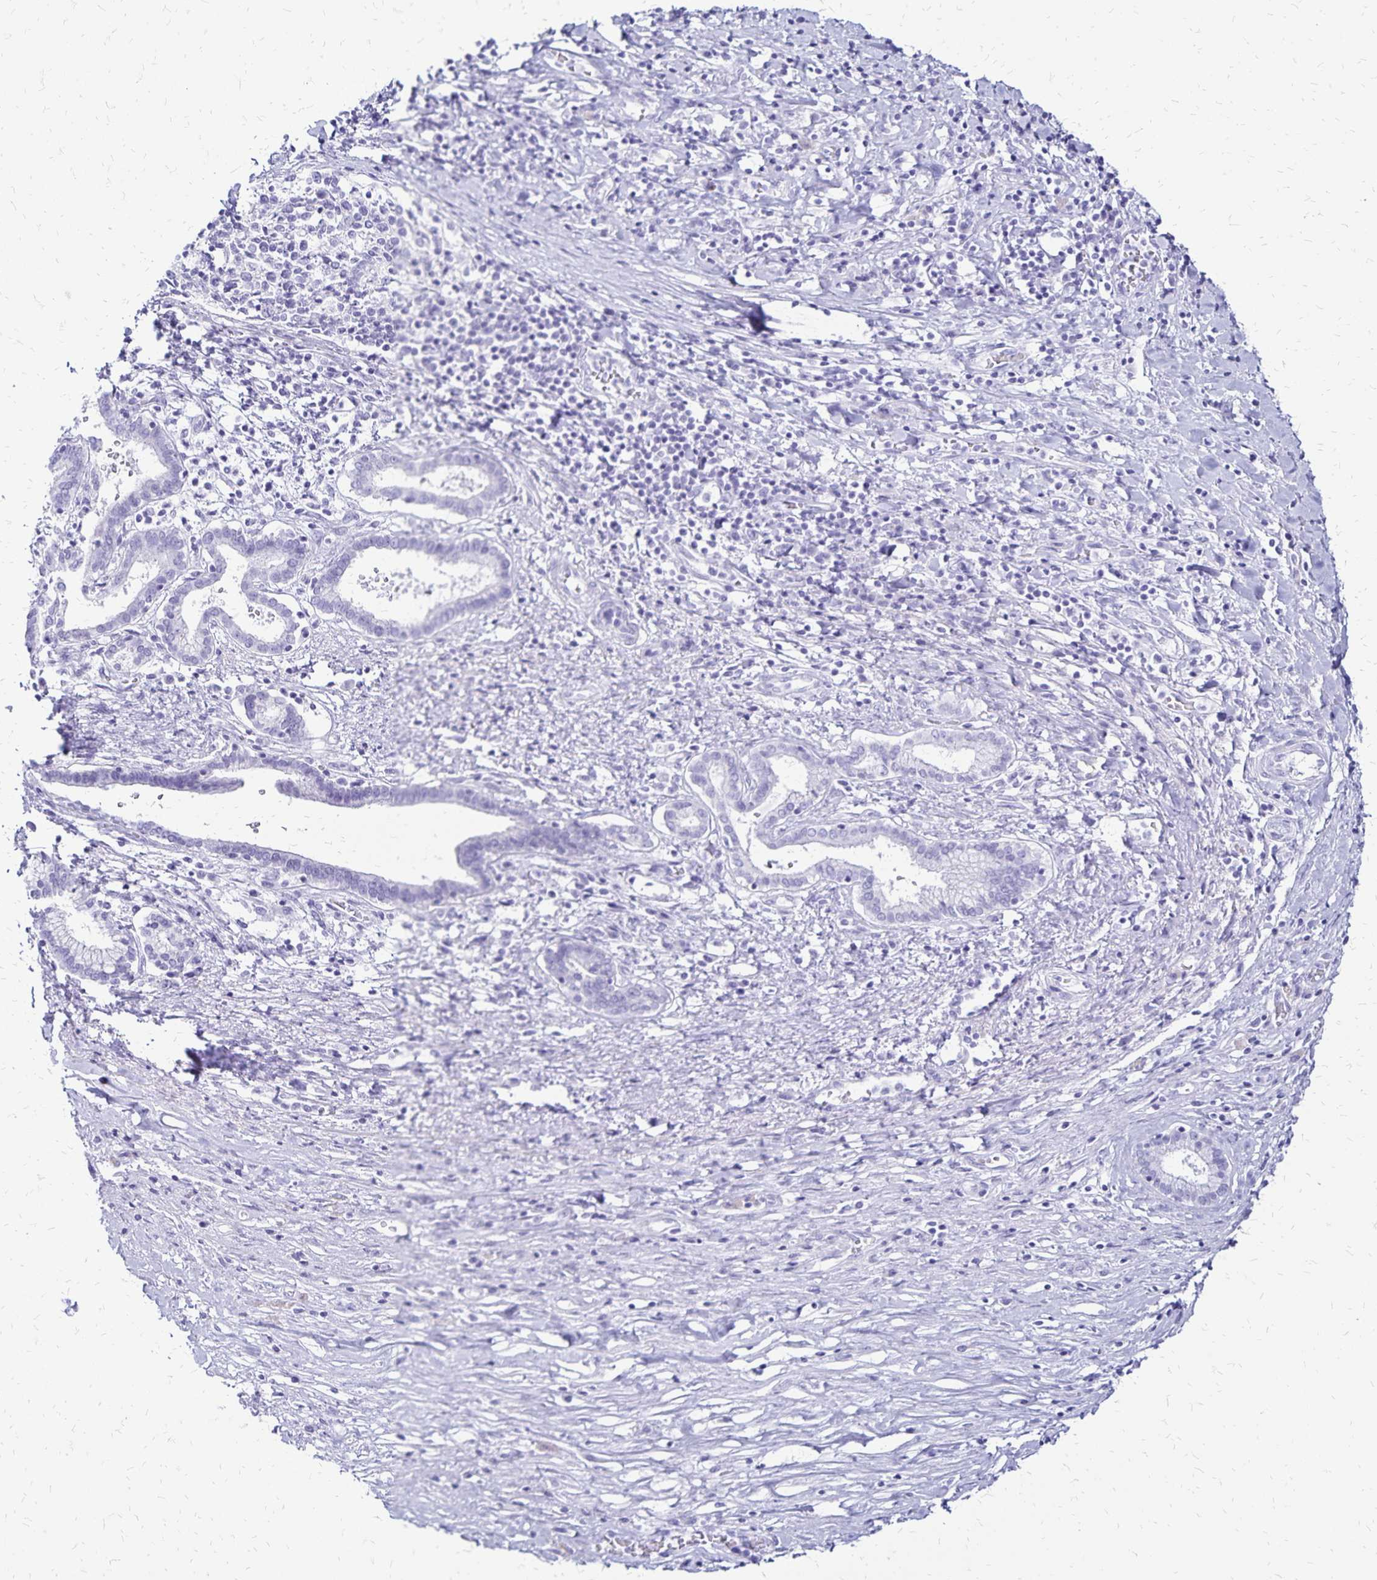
{"staining": {"intensity": "negative", "quantity": "none", "location": "none"}, "tissue": "pancreatic cancer", "cell_type": "Tumor cells", "image_type": "cancer", "snomed": [{"axis": "morphology", "description": "Adenocarcinoma, NOS"}, {"axis": "topography", "description": "Pancreas"}], "caption": "IHC of human pancreatic cancer demonstrates no staining in tumor cells. (DAB immunohistochemistry visualized using brightfield microscopy, high magnification).", "gene": "LIN28B", "patient": {"sex": "male", "age": 63}}